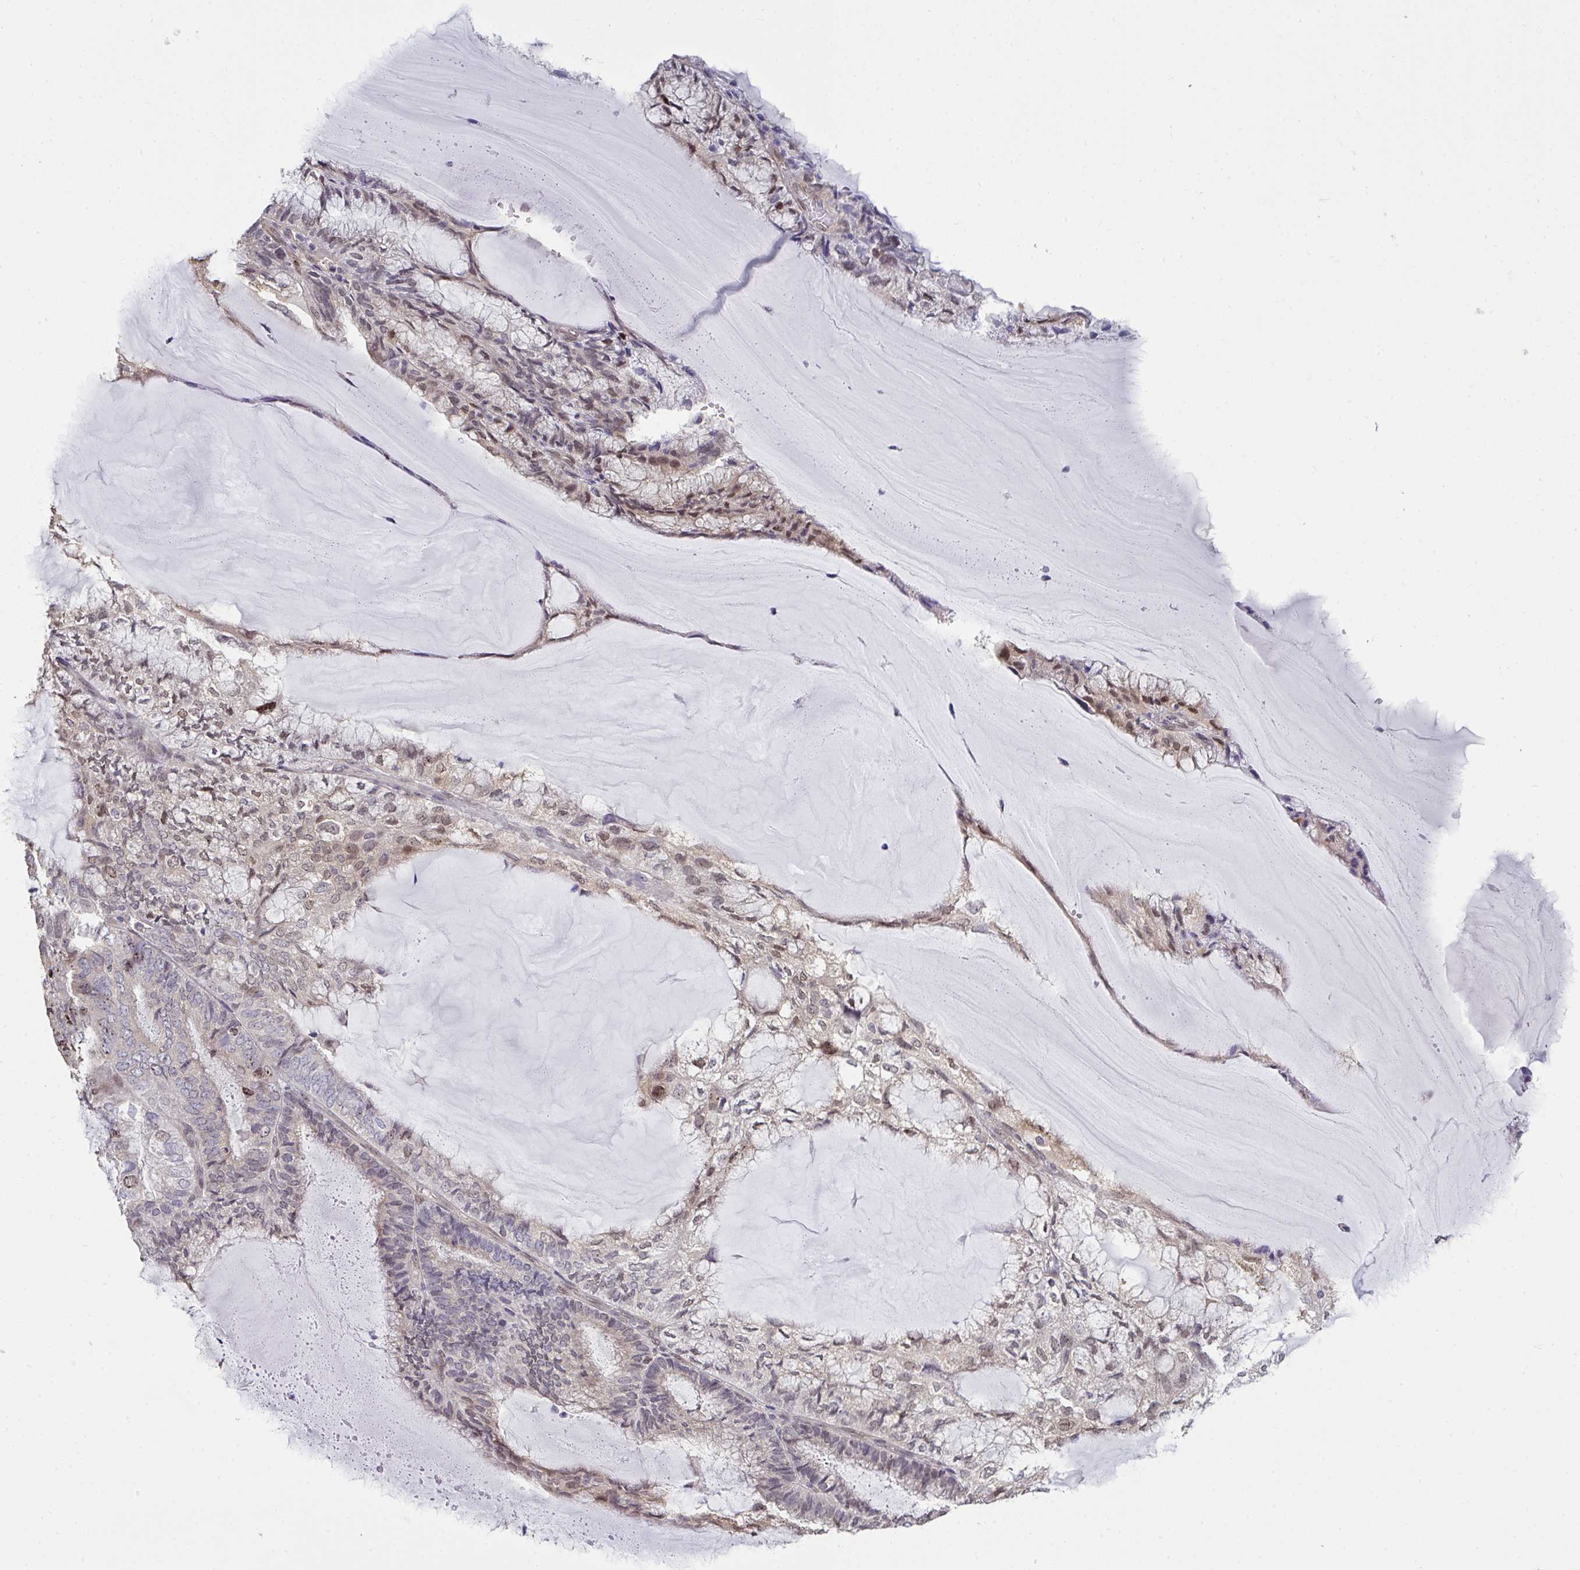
{"staining": {"intensity": "weak", "quantity": "25%-75%", "location": "nuclear"}, "tissue": "endometrial cancer", "cell_type": "Tumor cells", "image_type": "cancer", "snomed": [{"axis": "morphology", "description": "Adenocarcinoma, NOS"}, {"axis": "topography", "description": "Endometrium"}], "caption": "Human endometrial cancer (adenocarcinoma) stained with a protein marker shows weak staining in tumor cells.", "gene": "SETD7", "patient": {"sex": "female", "age": 81}}